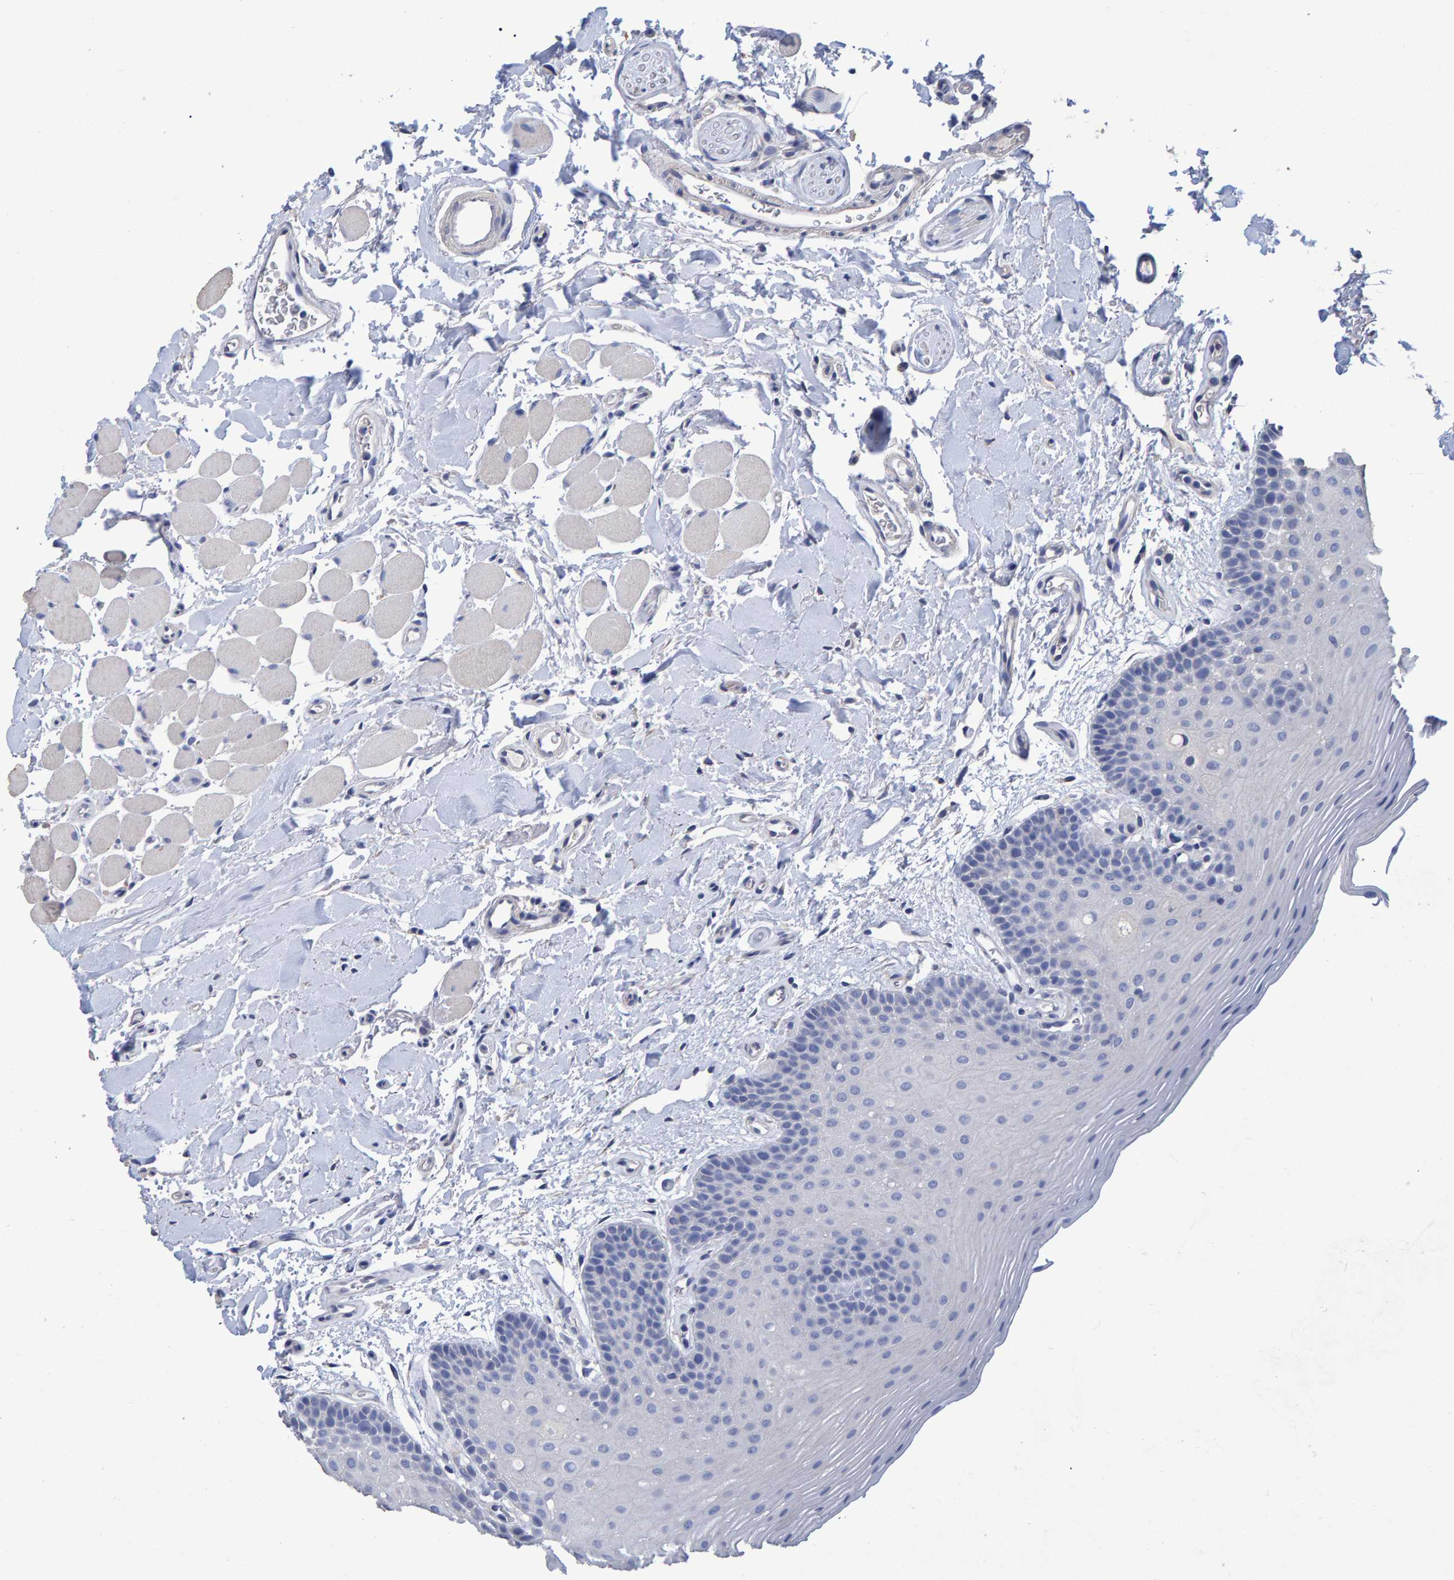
{"staining": {"intensity": "negative", "quantity": "none", "location": "none"}, "tissue": "oral mucosa", "cell_type": "Squamous epithelial cells", "image_type": "normal", "snomed": [{"axis": "morphology", "description": "Normal tissue, NOS"}, {"axis": "topography", "description": "Oral tissue"}], "caption": "The micrograph demonstrates no significant staining in squamous epithelial cells of oral mucosa. The staining was performed using DAB to visualize the protein expression in brown, while the nuclei were stained in blue with hematoxylin (Magnification: 20x).", "gene": "HEMGN", "patient": {"sex": "male", "age": 62}}